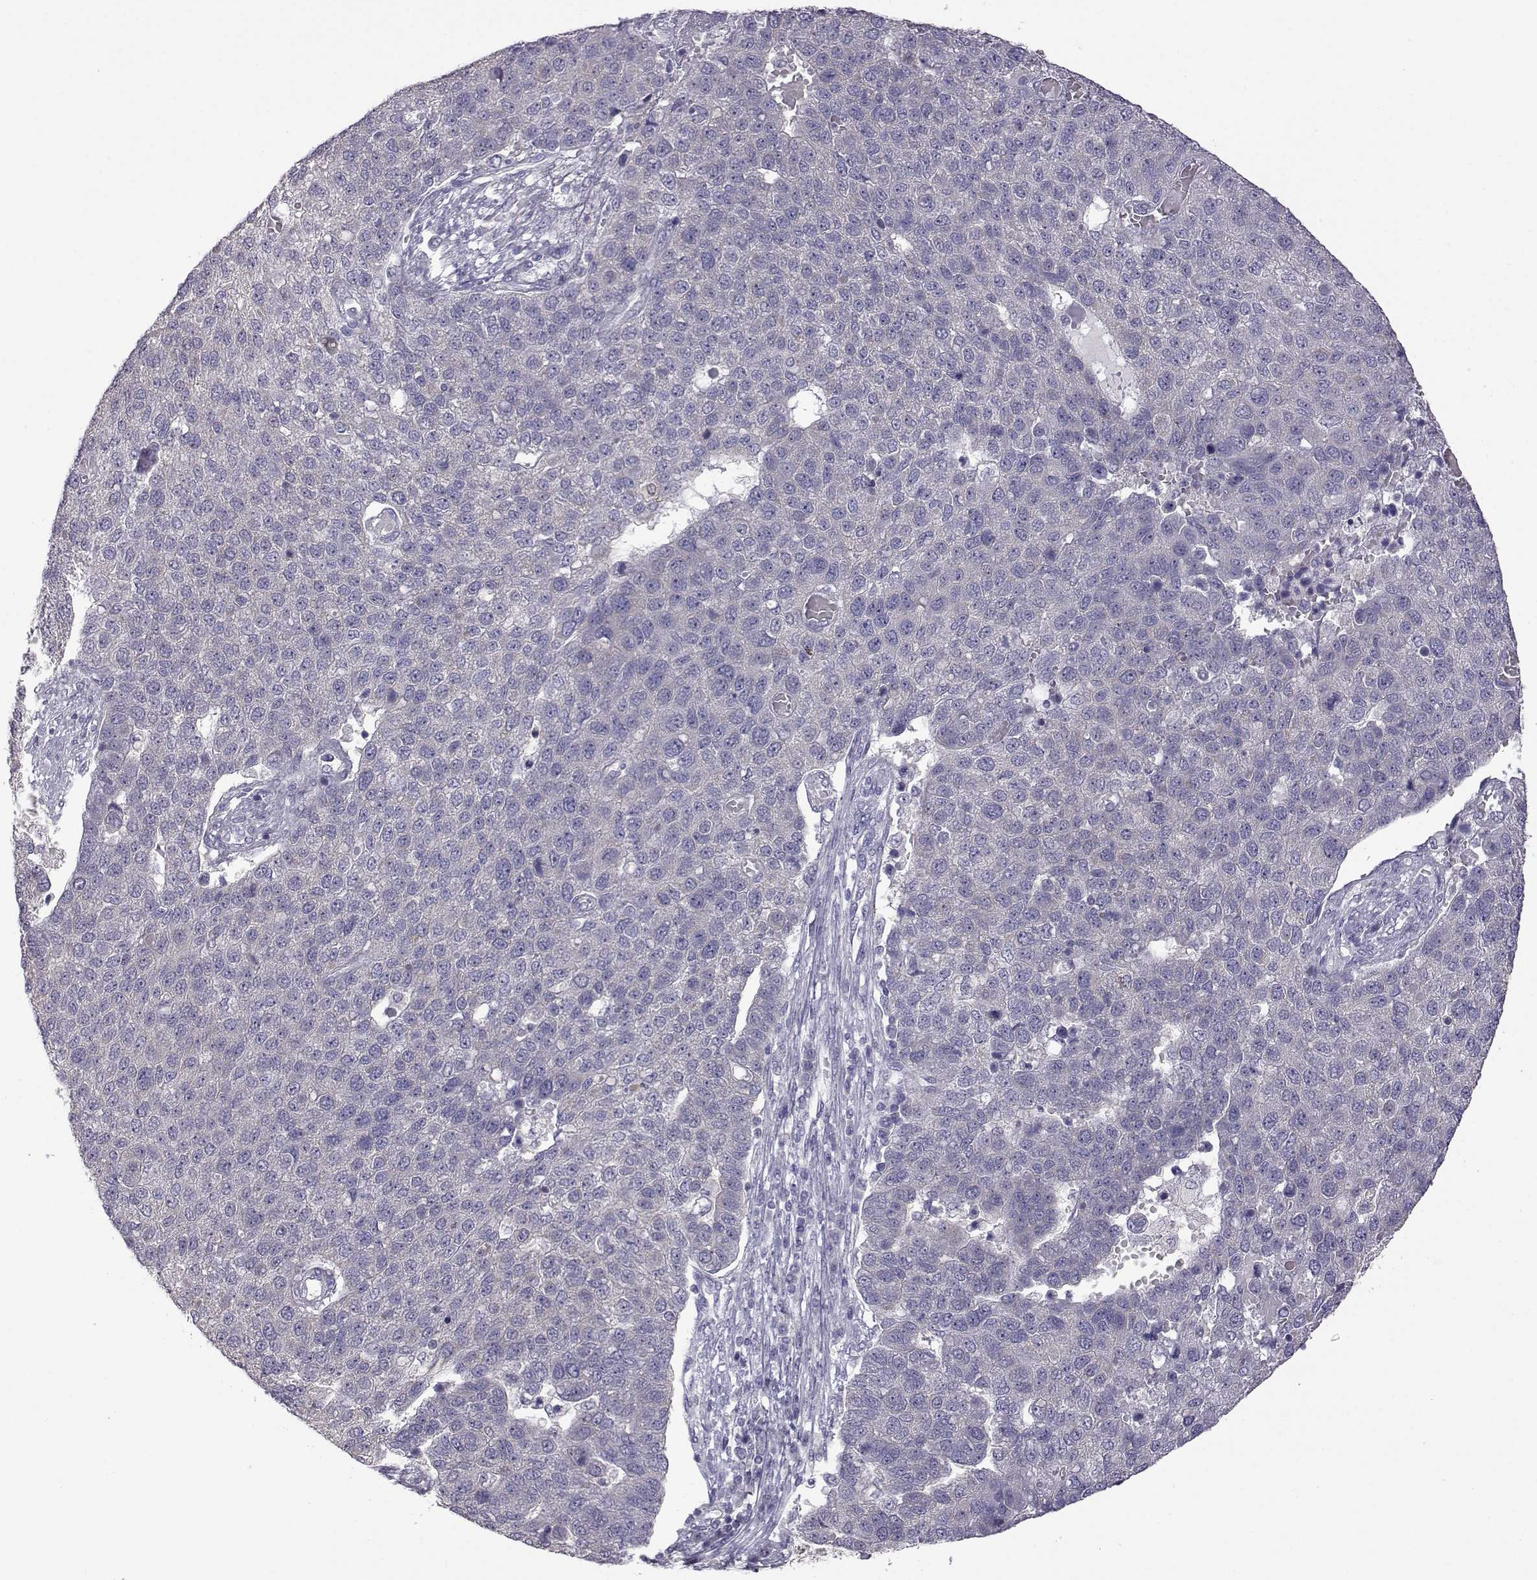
{"staining": {"intensity": "negative", "quantity": "none", "location": "none"}, "tissue": "pancreatic cancer", "cell_type": "Tumor cells", "image_type": "cancer", "snomed": [{"axis": "morphology", "description": "Adenocarcinoma, NOS"}, {"axis": "topography", "description": "Pancreas"}], "caption": "DAB immunohistochemical staining of pancreatic cancer (adenocarcinoma) displays no significant positivity in tumor cells.", "gene": "VGF", "patient": {"sex": "female", "age": 61}}